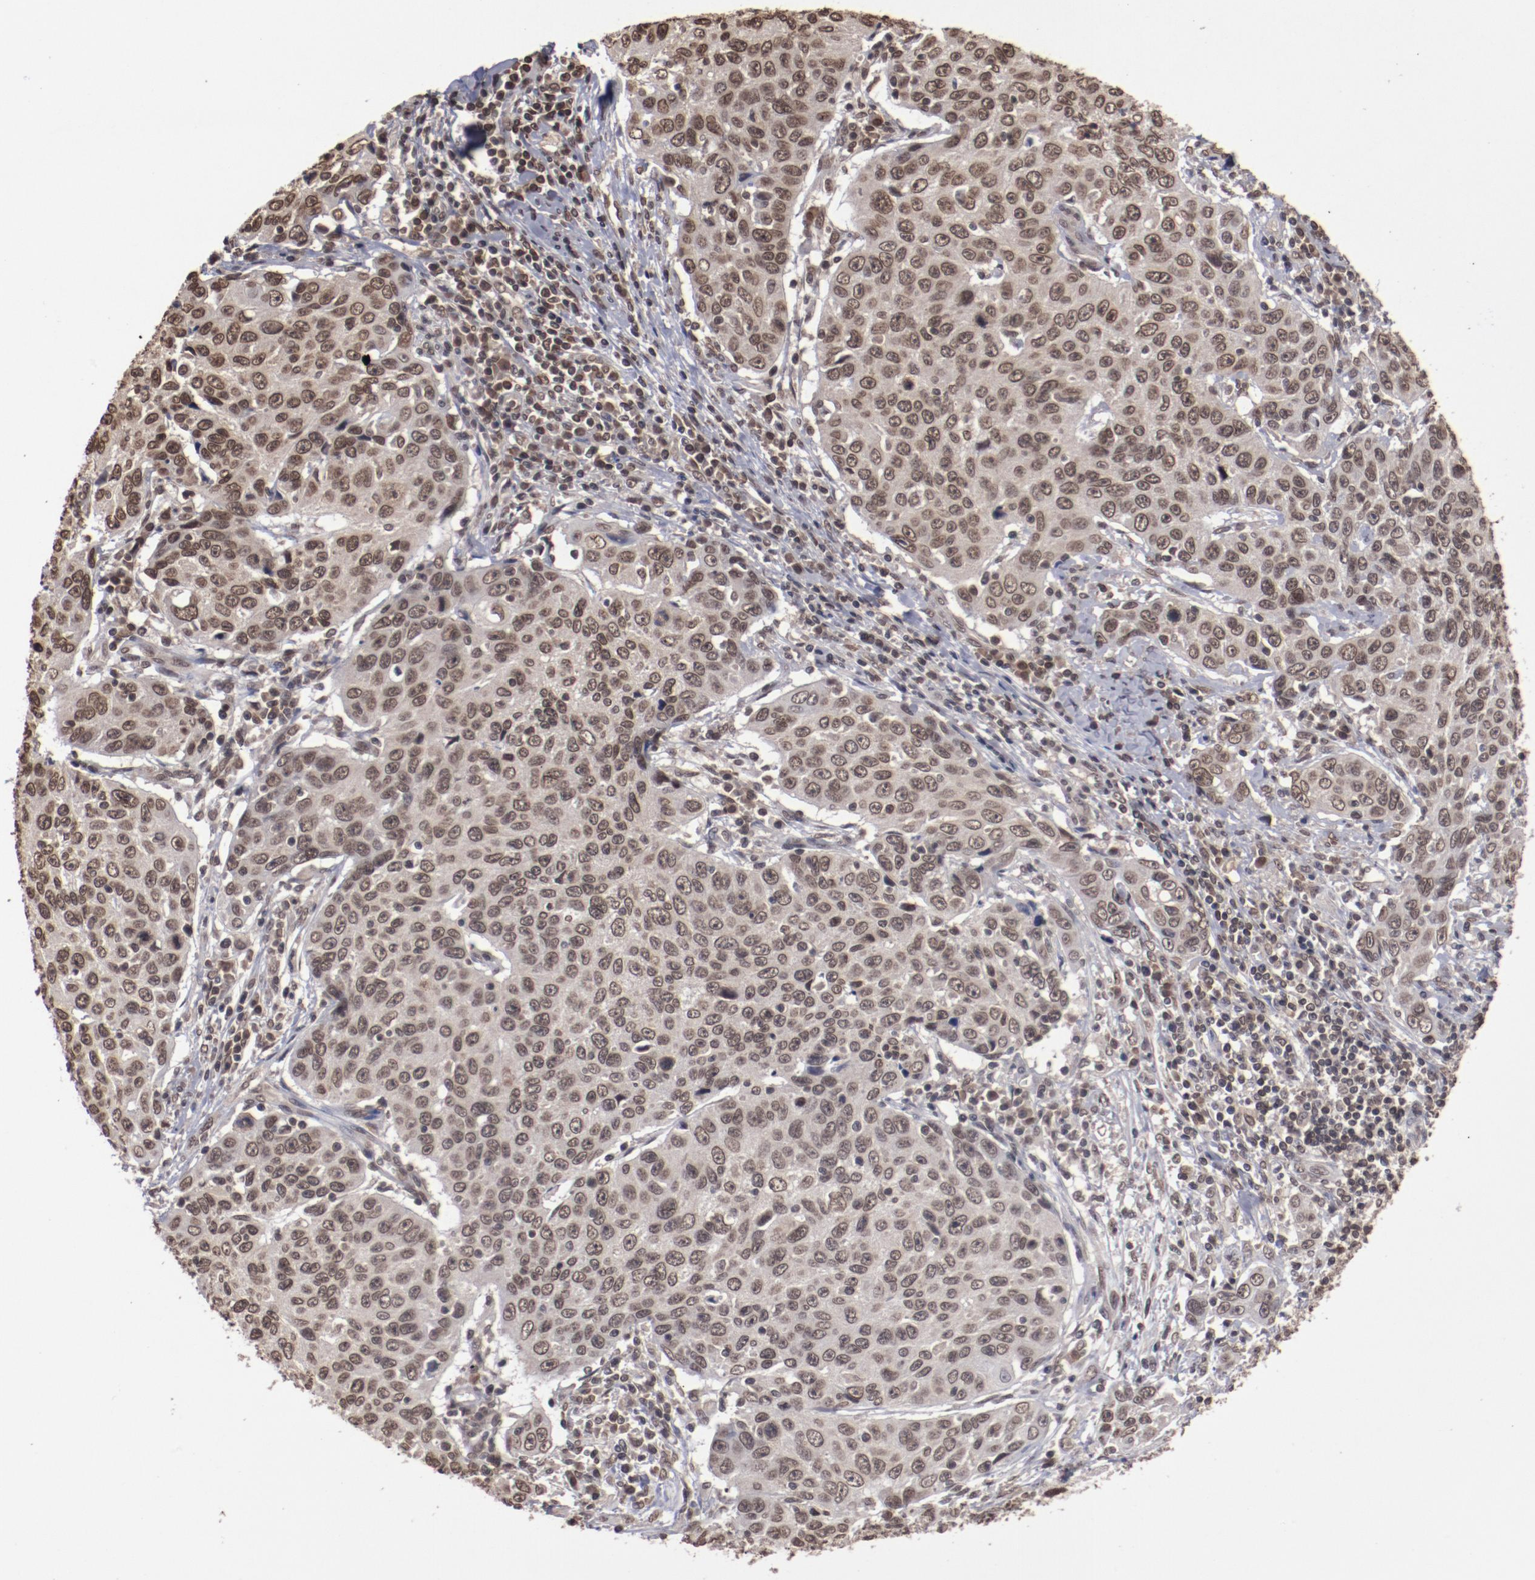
{"staining": {"intensity": "moderate", "quantity": ">75%", "location": "nuclear"}, "tissue": "cervical cancer", "cell_type": "Tumor cells", "image_type": "cancer", "snomed": [{"axis": "morphology", "description": "Squamous cell carcinoma, NOS"}, {"axis": "topography", "description": "Cervix"}], "caption": "Squamous cell carcinoma (cervical) stained for a protein demonstrates moderate nuclear positivity in tumor cells. (Brightfield microscopy of DAB IHC at high magnification).", "gene": "AKT1", "patient": {"sex": "female", "age": 53}}